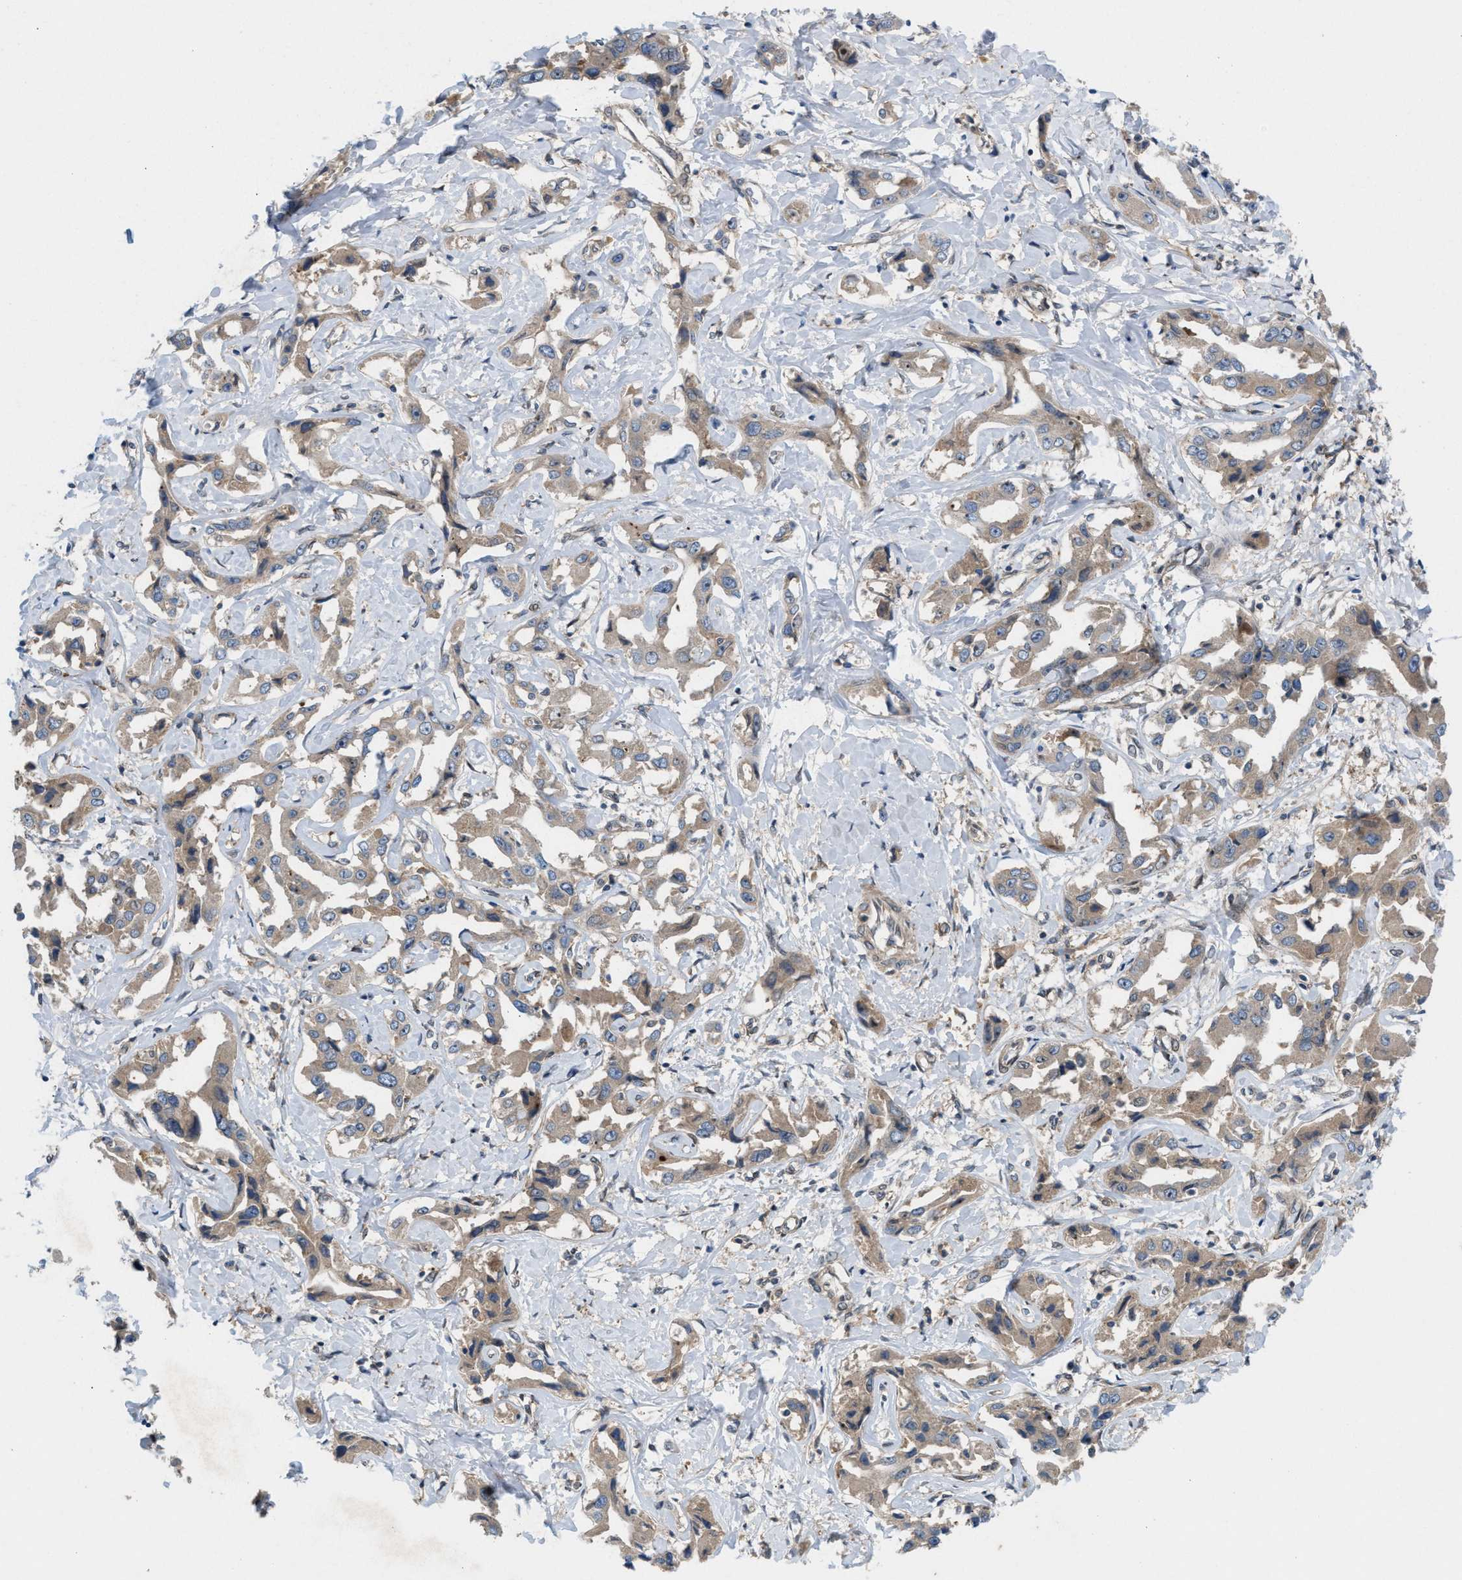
{"staining": {"intensity": "weak", "quantity": ">75%", "location": "cytoplasmic/membranous"}, "tissue": "liver cancer", "cell_type": "Tumor cells", "image_type": "cancer", "snomed": [{"axis": "morphology", "description": "Cholangiocarcinoma"}, {"axis": "topography", "description": "Liver"}], "caption": "This photomicrograph shows immunohistochemistry (IHC) staining of human liver cancer, with low weak cytoplasmic/membranous staining in approximately >75% of tumor cells.", "gene": "CYB5D1", "patient": {"sex": "male", "age": 59}}